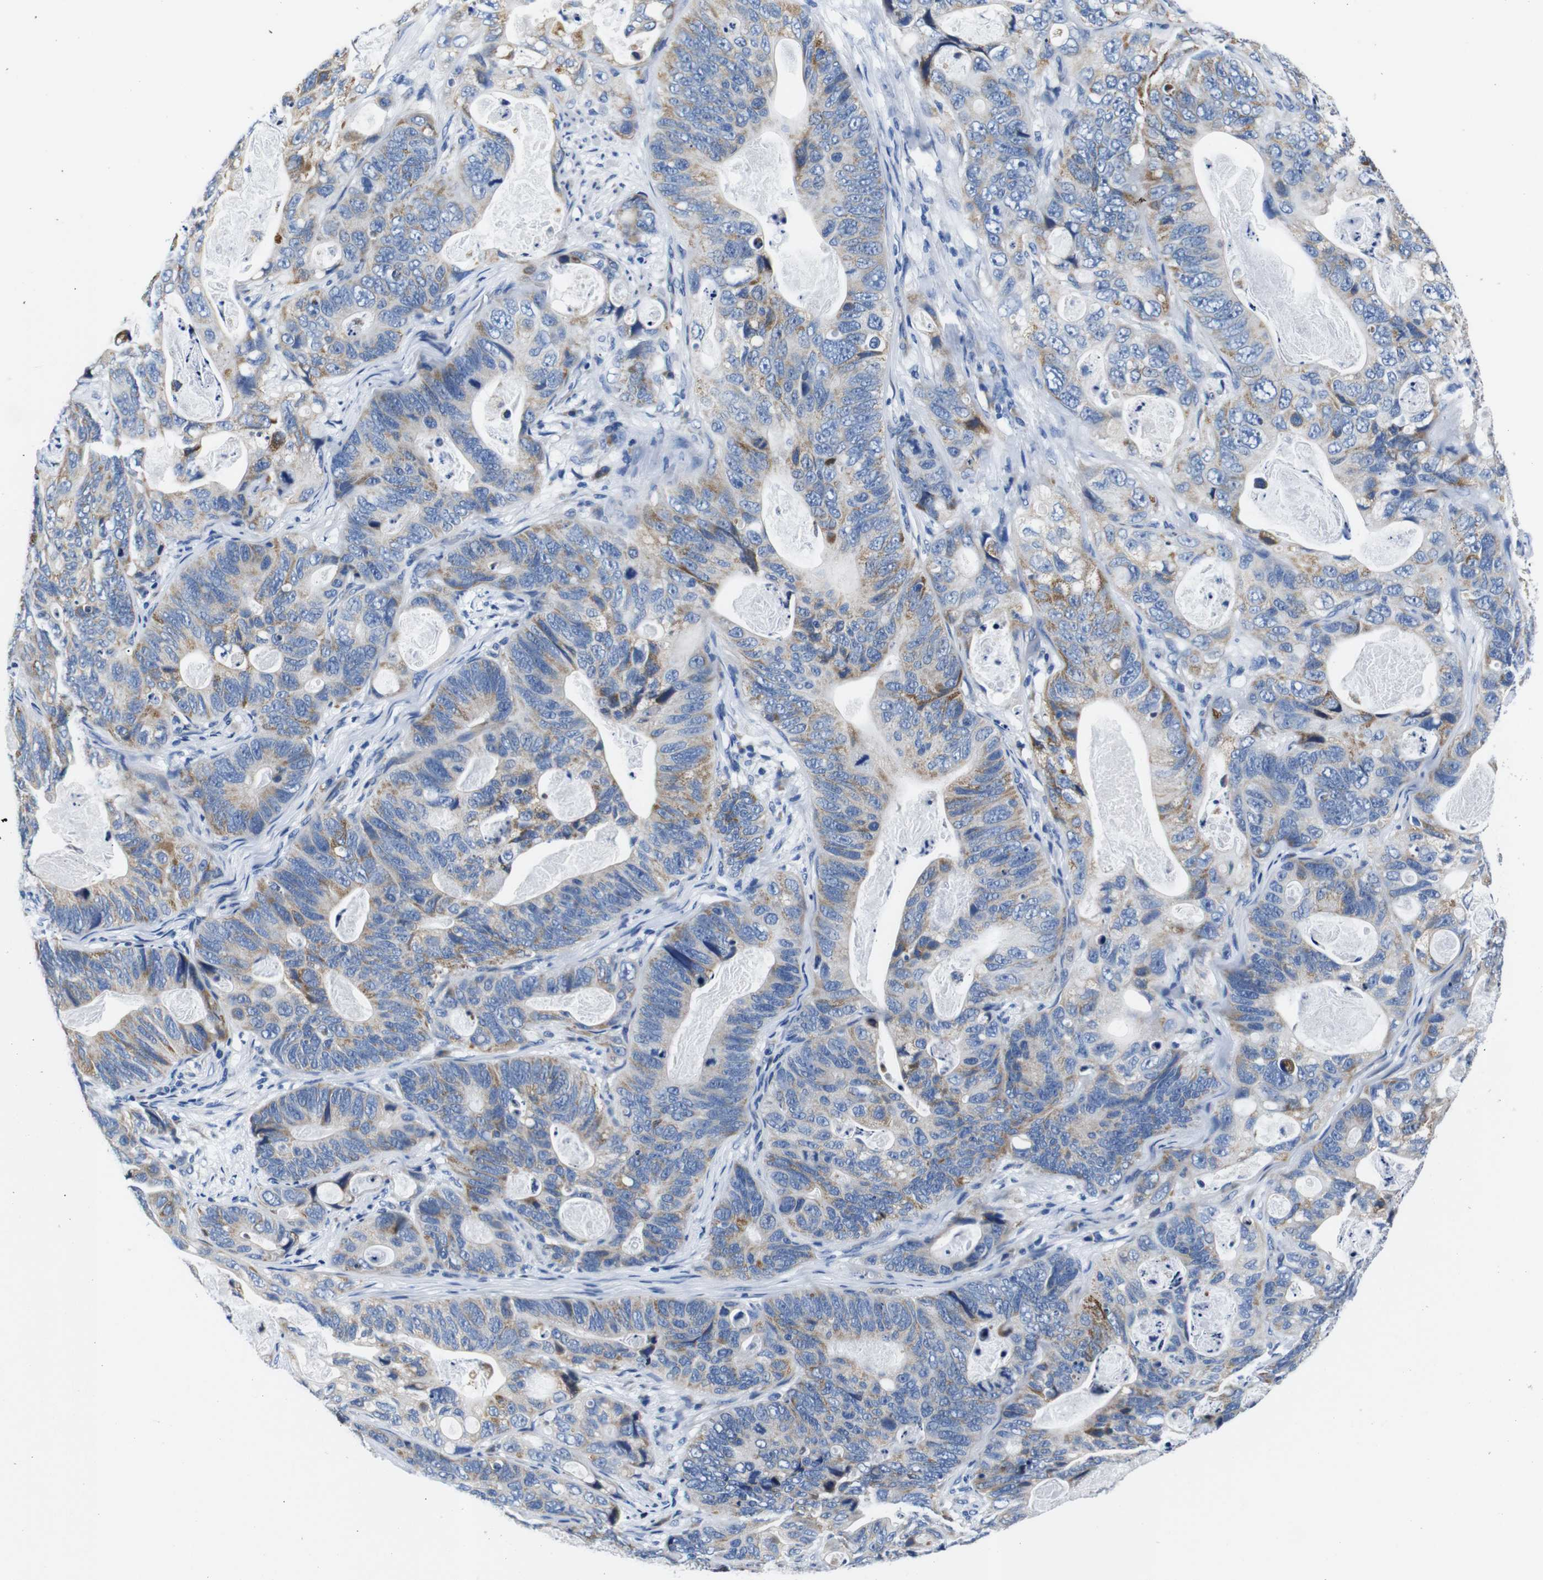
{"staining": {"intensity": "moderate", "quantity": "25%-75%", "location": "cytoplasmic/membranous"}, "tissue": "stomach cancer", "cell_type": "Tumor cells", "image_type": "cancer", "snomed": [{"axis": "morphology", "description": "Adenocarcinoma, NOS"}, {"axis": "topography", "description": "Stomach"}], "caption": "Tumor cells reveal medium levels of moderate cytoplasmic/membranous staining in approximately 25%-75% of cells in human stomach adenocarcinoma.", "gene": "SNX19", "patient": {"sex": "female", "age": 89}}